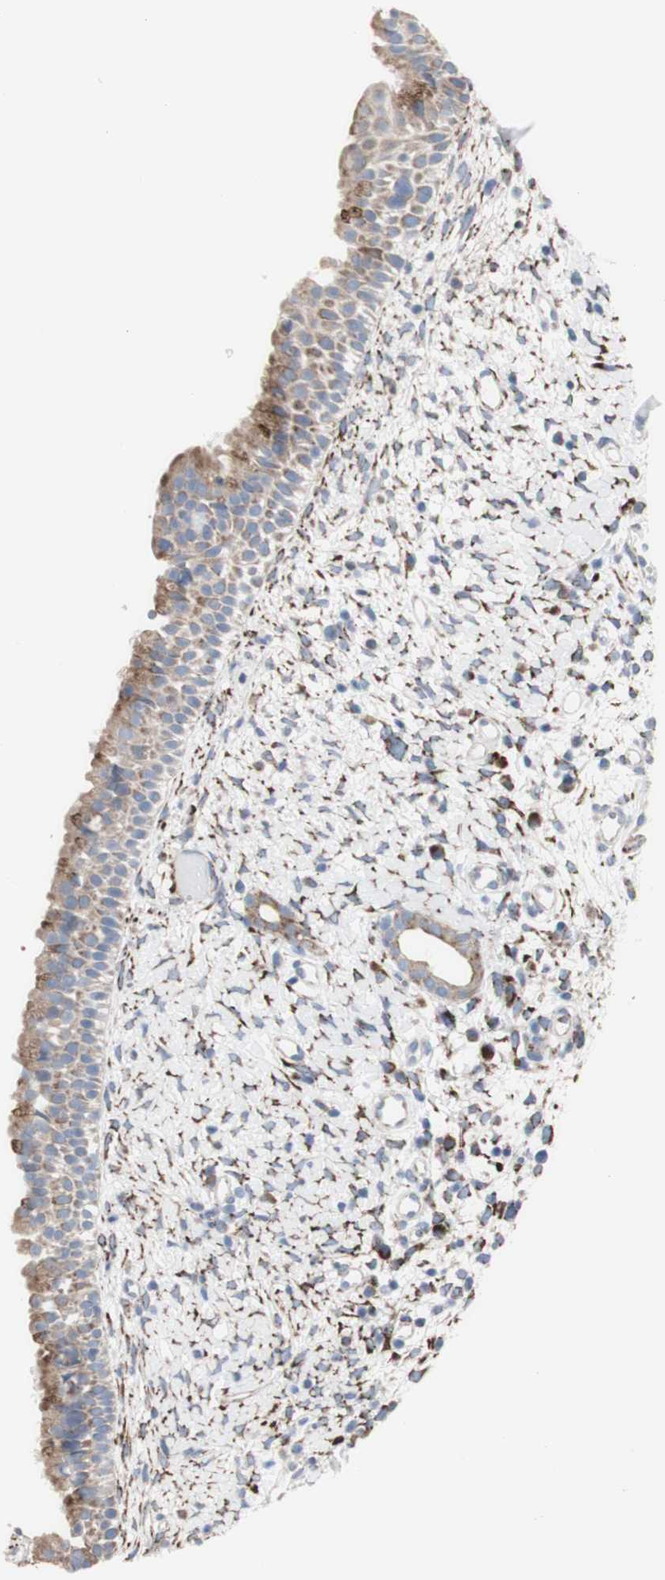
{"staining": {"intensity": "moderate", "quantity": "25%-75%", "location": "cytoplasmic/membranous"}, "tissue": "nasopharynx", "cell_type": "Respiratory epithelial cells", "image_type": "normal", "snomed": [{"axis": "morphology", "description": "Normal tissue, NOS"}, {"axis": "topography", "description": "Nasopharynx"}], "caption": "High-power microscopy captured an IHC micrograph of benign nasopharynx, revealing moderate cytoplasmic/membranous expression in approximately 25%-75% of respiratory epithelial cells. (IHC, brightfield microscopy, high magnification).", "gene": "AGPAT5", "patient": {"sex": "male", "age": 22}}